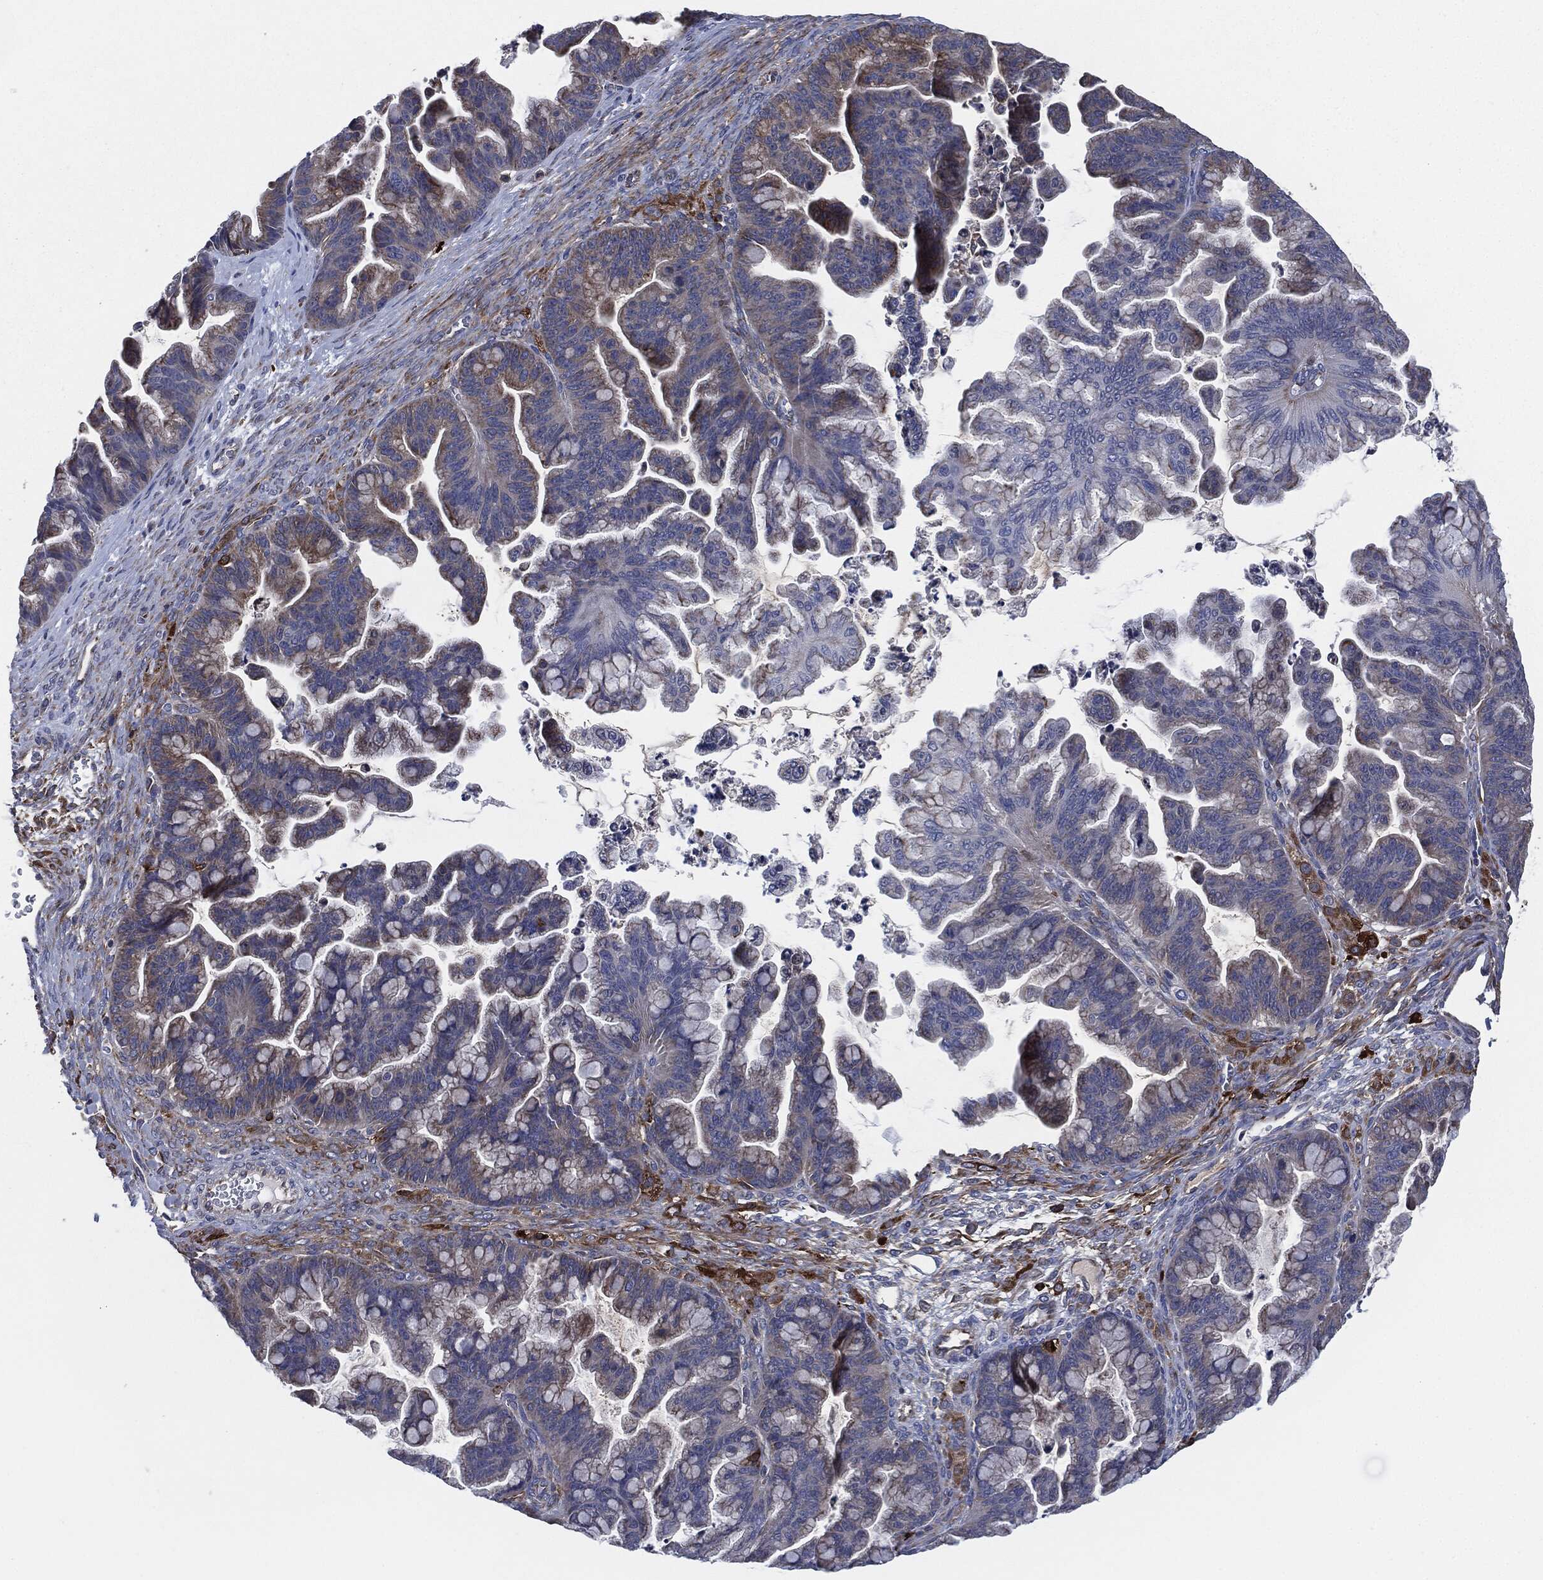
{"staining": {"intensity": "moderate", "quantity": "<25%", "location": "cytoplasmic/membranous"}, "tissue": "ovarian cancer", "cell_type": "Tumor cells", "image_type": "cancer", "snomed": [{"axis": "morphology", "description": "Cystadenocarcinoma, mucinous, NOS"}, {"axis": "topography", "description": "Ovary"}], "caption": "Immunohistochemical staining of human ovarian cancer shows moderate cytoplasmic/membranous protein positivity in about <25% of tumor cells. (DAB (3,3'-diaminobenzidine) IHC with brightfield microscopy, high magnification).", "gene": "TMEM11", "patient": {"sex": "female", "age": 67}}